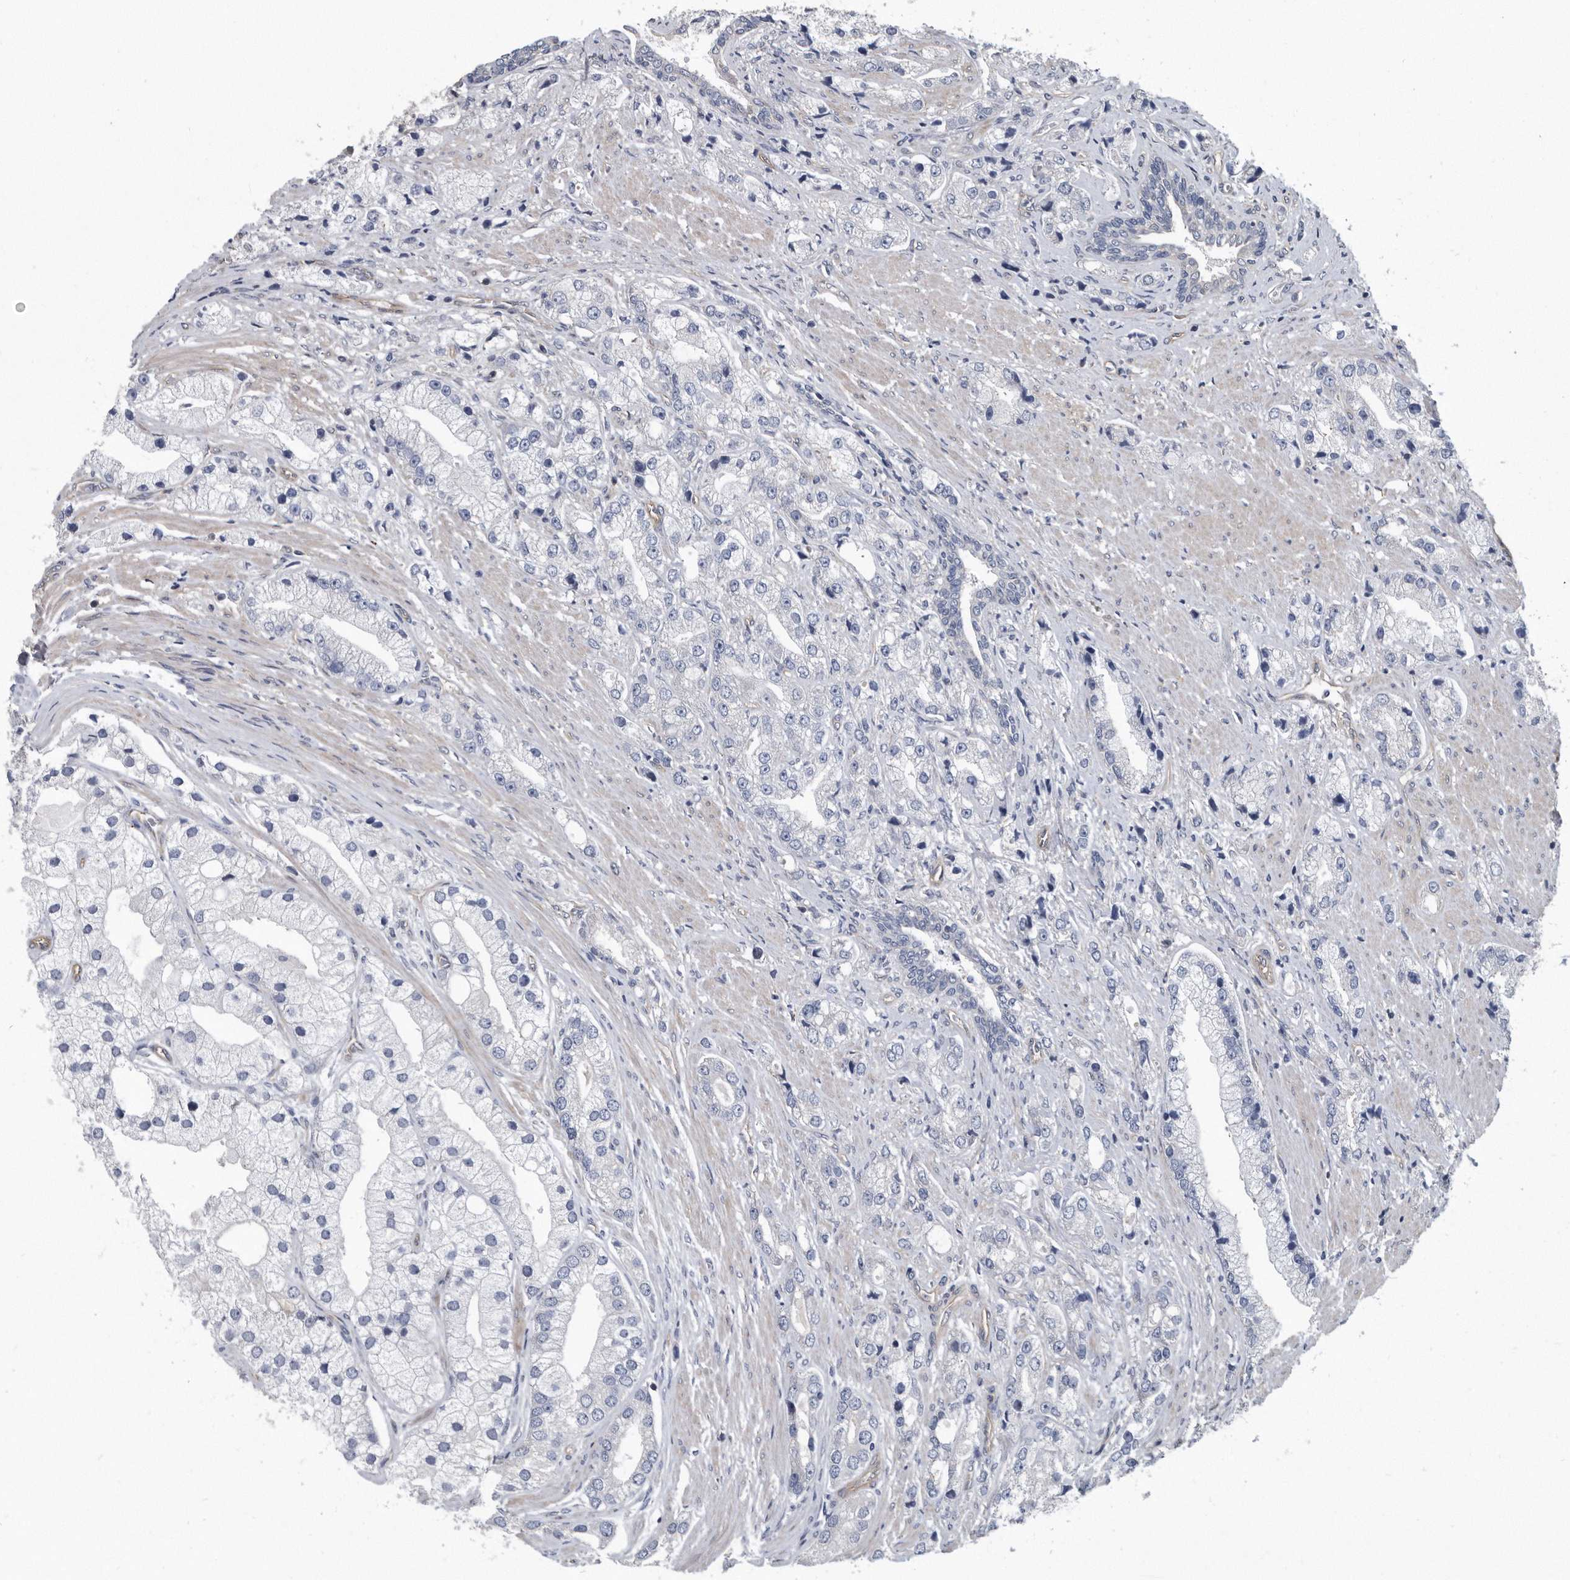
{"staining": {"intensity": "negative", "quantity": "none", "location": "none"}, "tissue": "prostate cancer", "cell_type": "Tumor cells", "image_type": "cancer", "snomed": [{"axis": "morphology", "description": "Adenocarcinoma, High grade"}, {"axis": "topography", "description": "Prostate"}], "caption": "The image demonstrates no significant expression in tumor cells of prostate cancer.", "gene": "ARMCX1", "patient": {"sex": "male", "age": 50}}